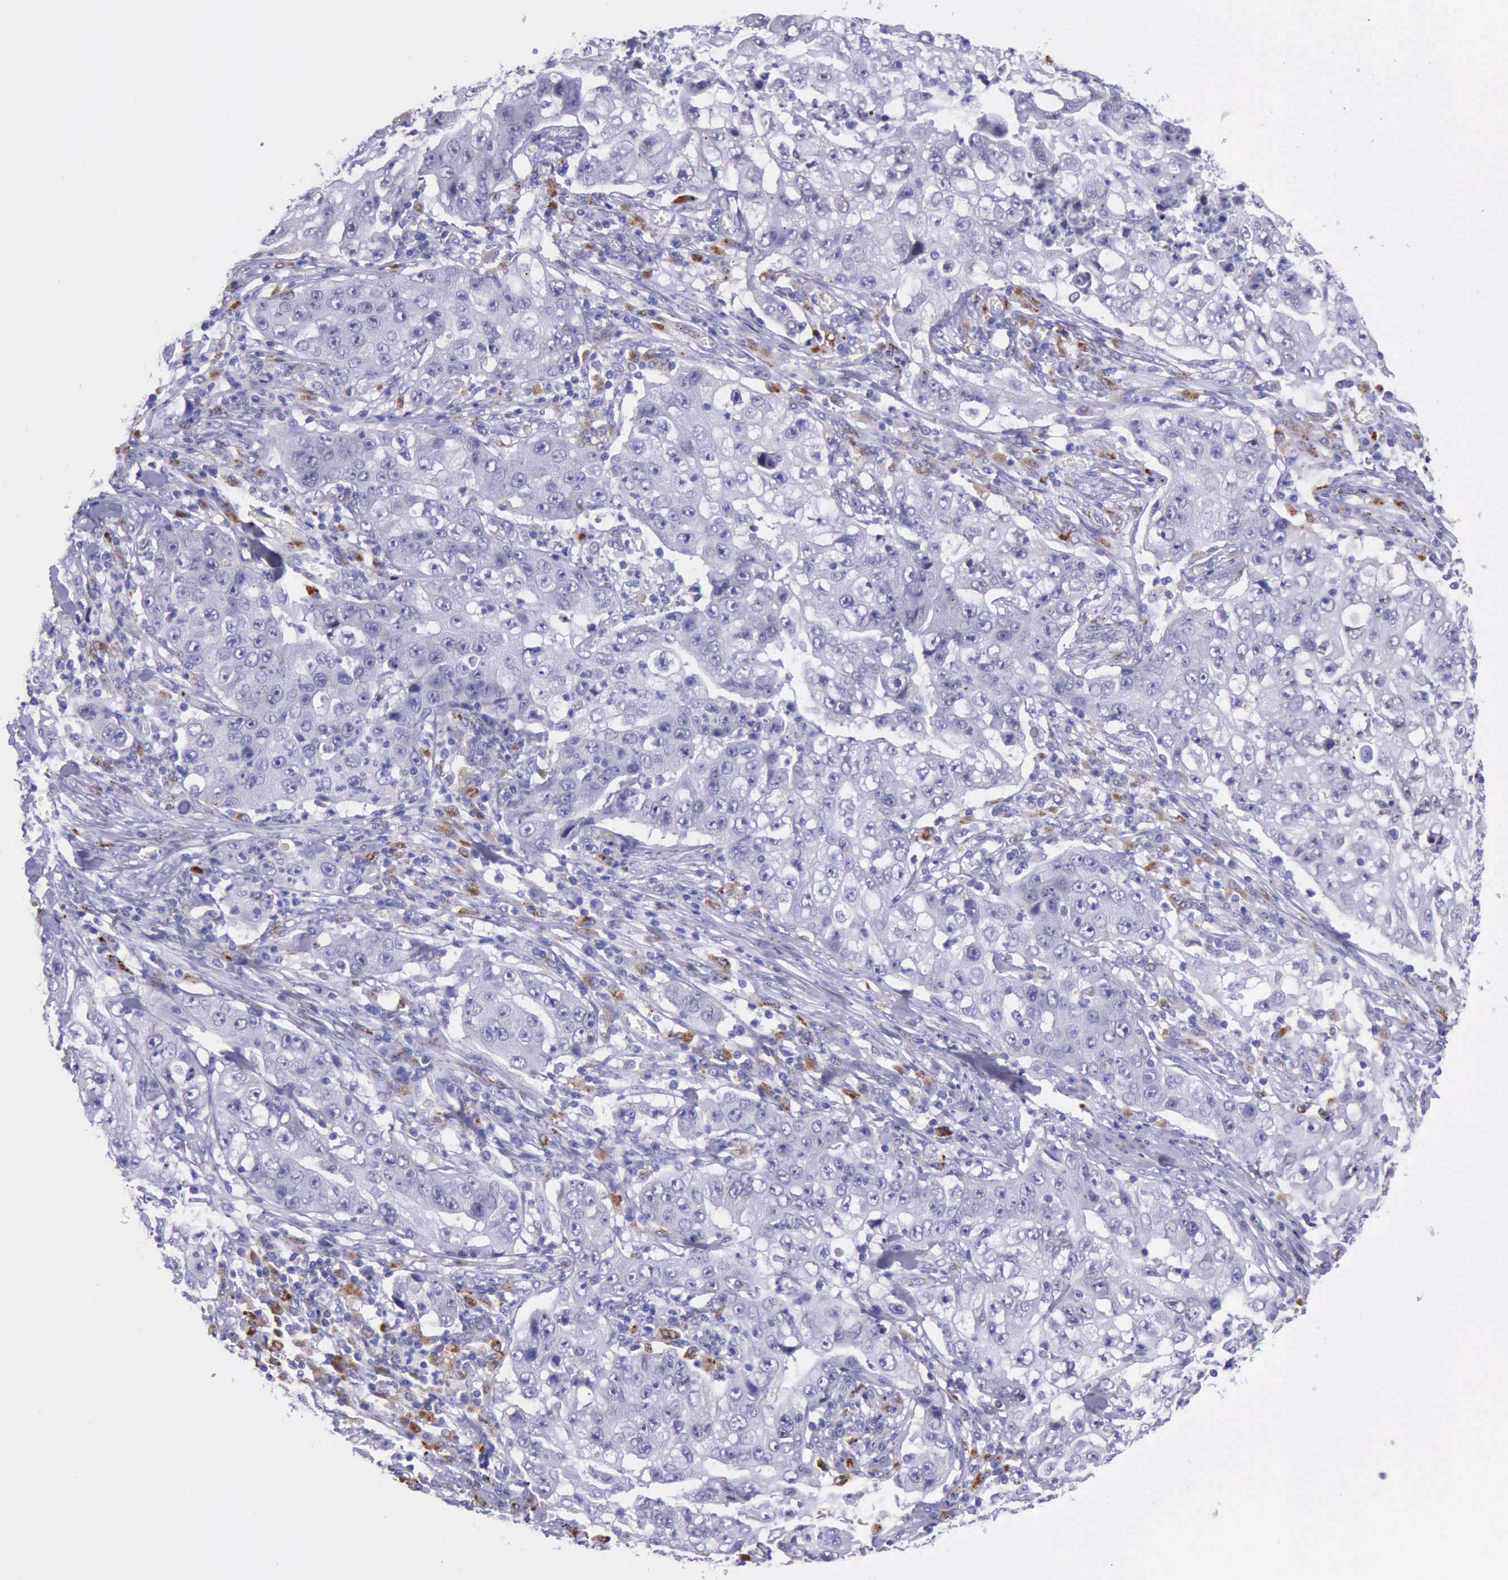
{"staining": {"intensity": "negative", "quantity": "none", "location": "none"}, "tissue": "lung cancer", "cell_type": "Tumor cells", "image_type": "cancer", "snomed": [{"axis": "morphology", "description": "Squamous cell carcinoma, NOS"}, {"axis": "topography", "description": "Lung"}], "caption": "This is an immunohistochemistry (IHC) image of lung cancer (squamous cell carcinoma). There is no staining in tumor cells.", "gene": "GLA", "patient": {"sex": "male", "age": 64}}